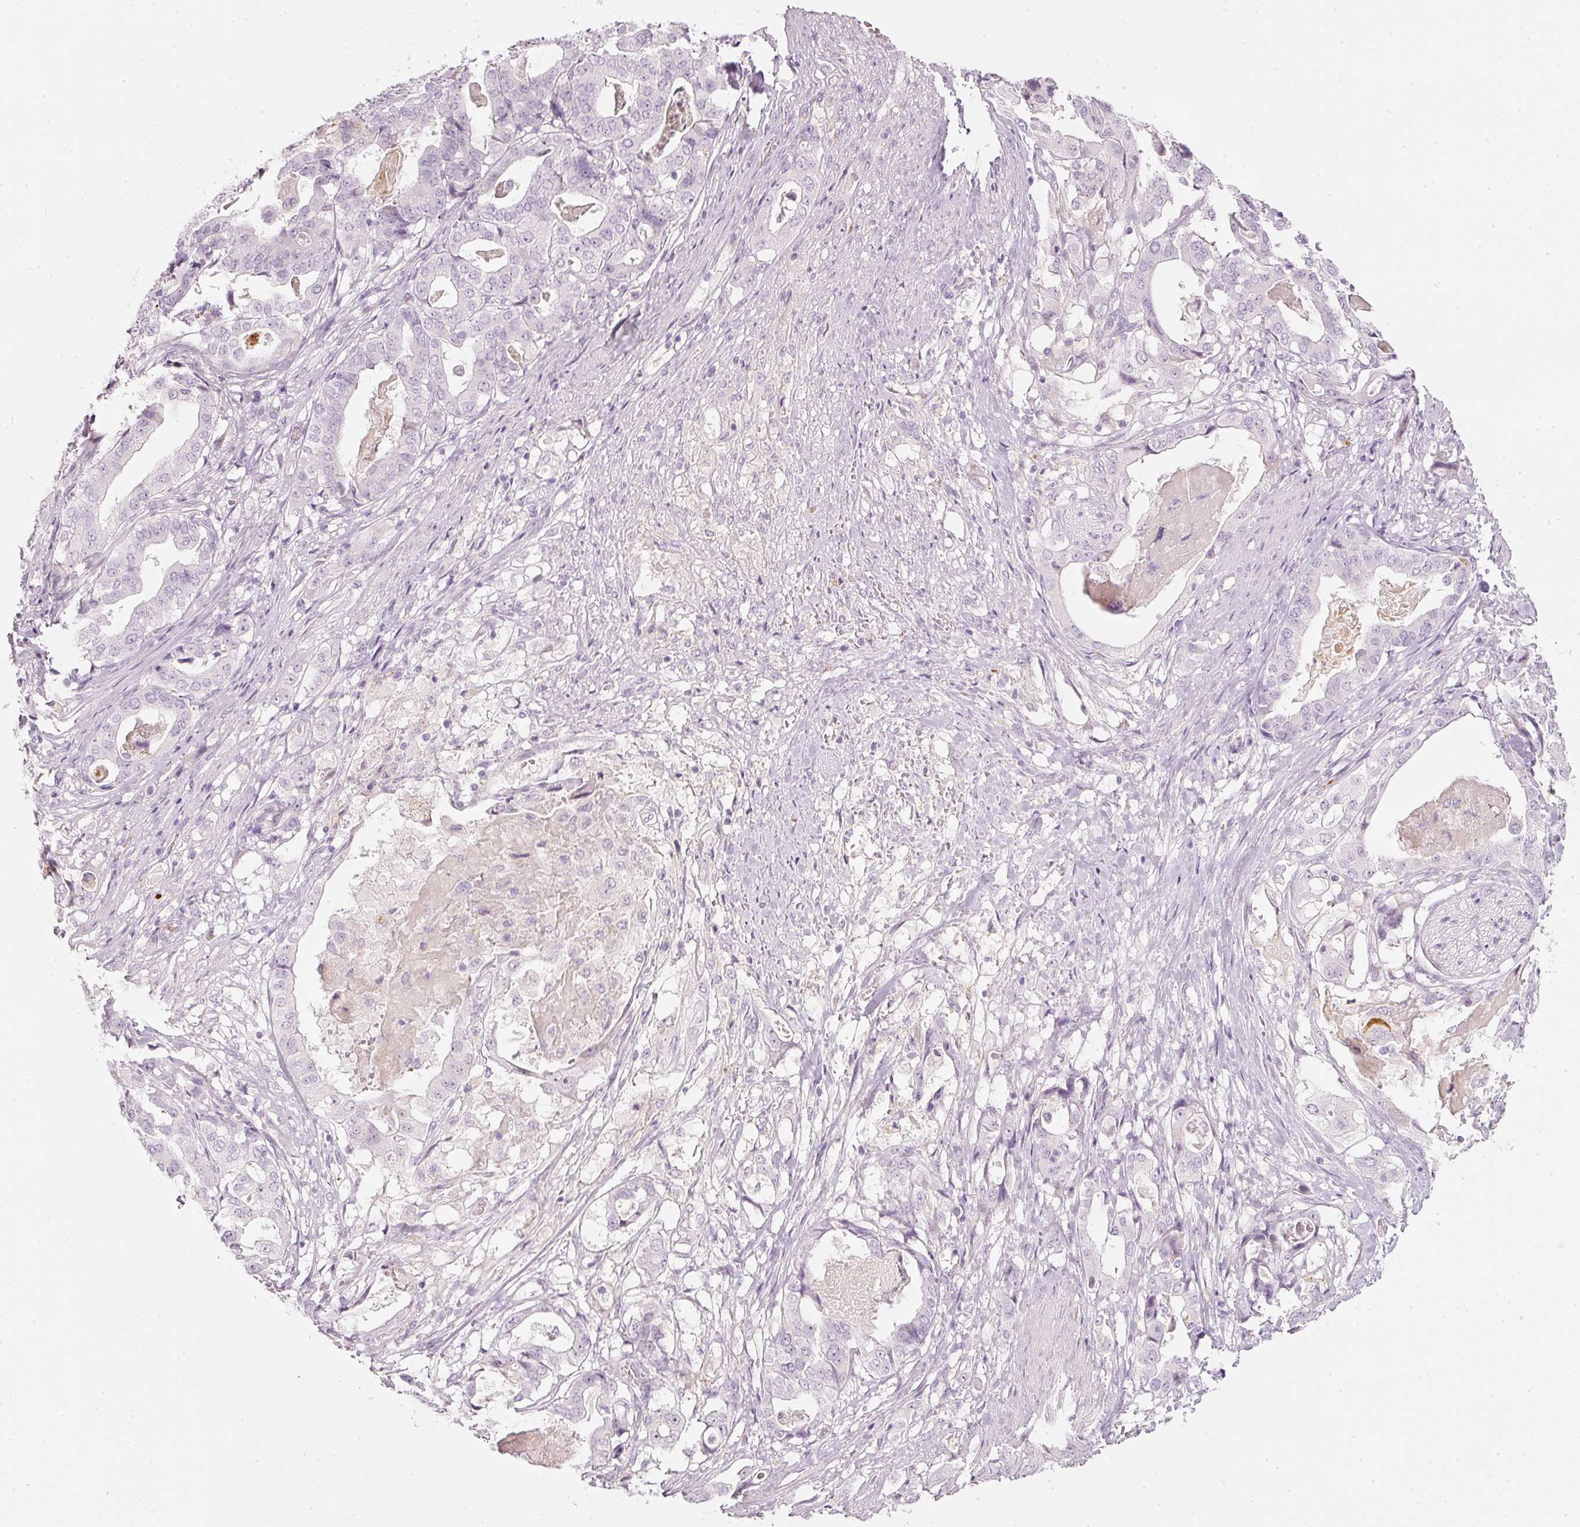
{"staining": {"intensity": "negative", "quantity": "none", "location": "none"}, "tissue": "stomach cancer", "cell_type": "Tumor cells", "image_type": "cancer", "snomed": [{"axis": "morphology", "description": "Adenocarcinoma, NOS"}, {"axis": "topography", "description": "Stomach"}], "caption": "Immunohistochemistry image of human stomach adenocarcinoma stained for a protein (brown), which demonstrates no positivity in tumor cells.", "gene": "LECT2", "patient": {"sex": "male", "age": 48}}